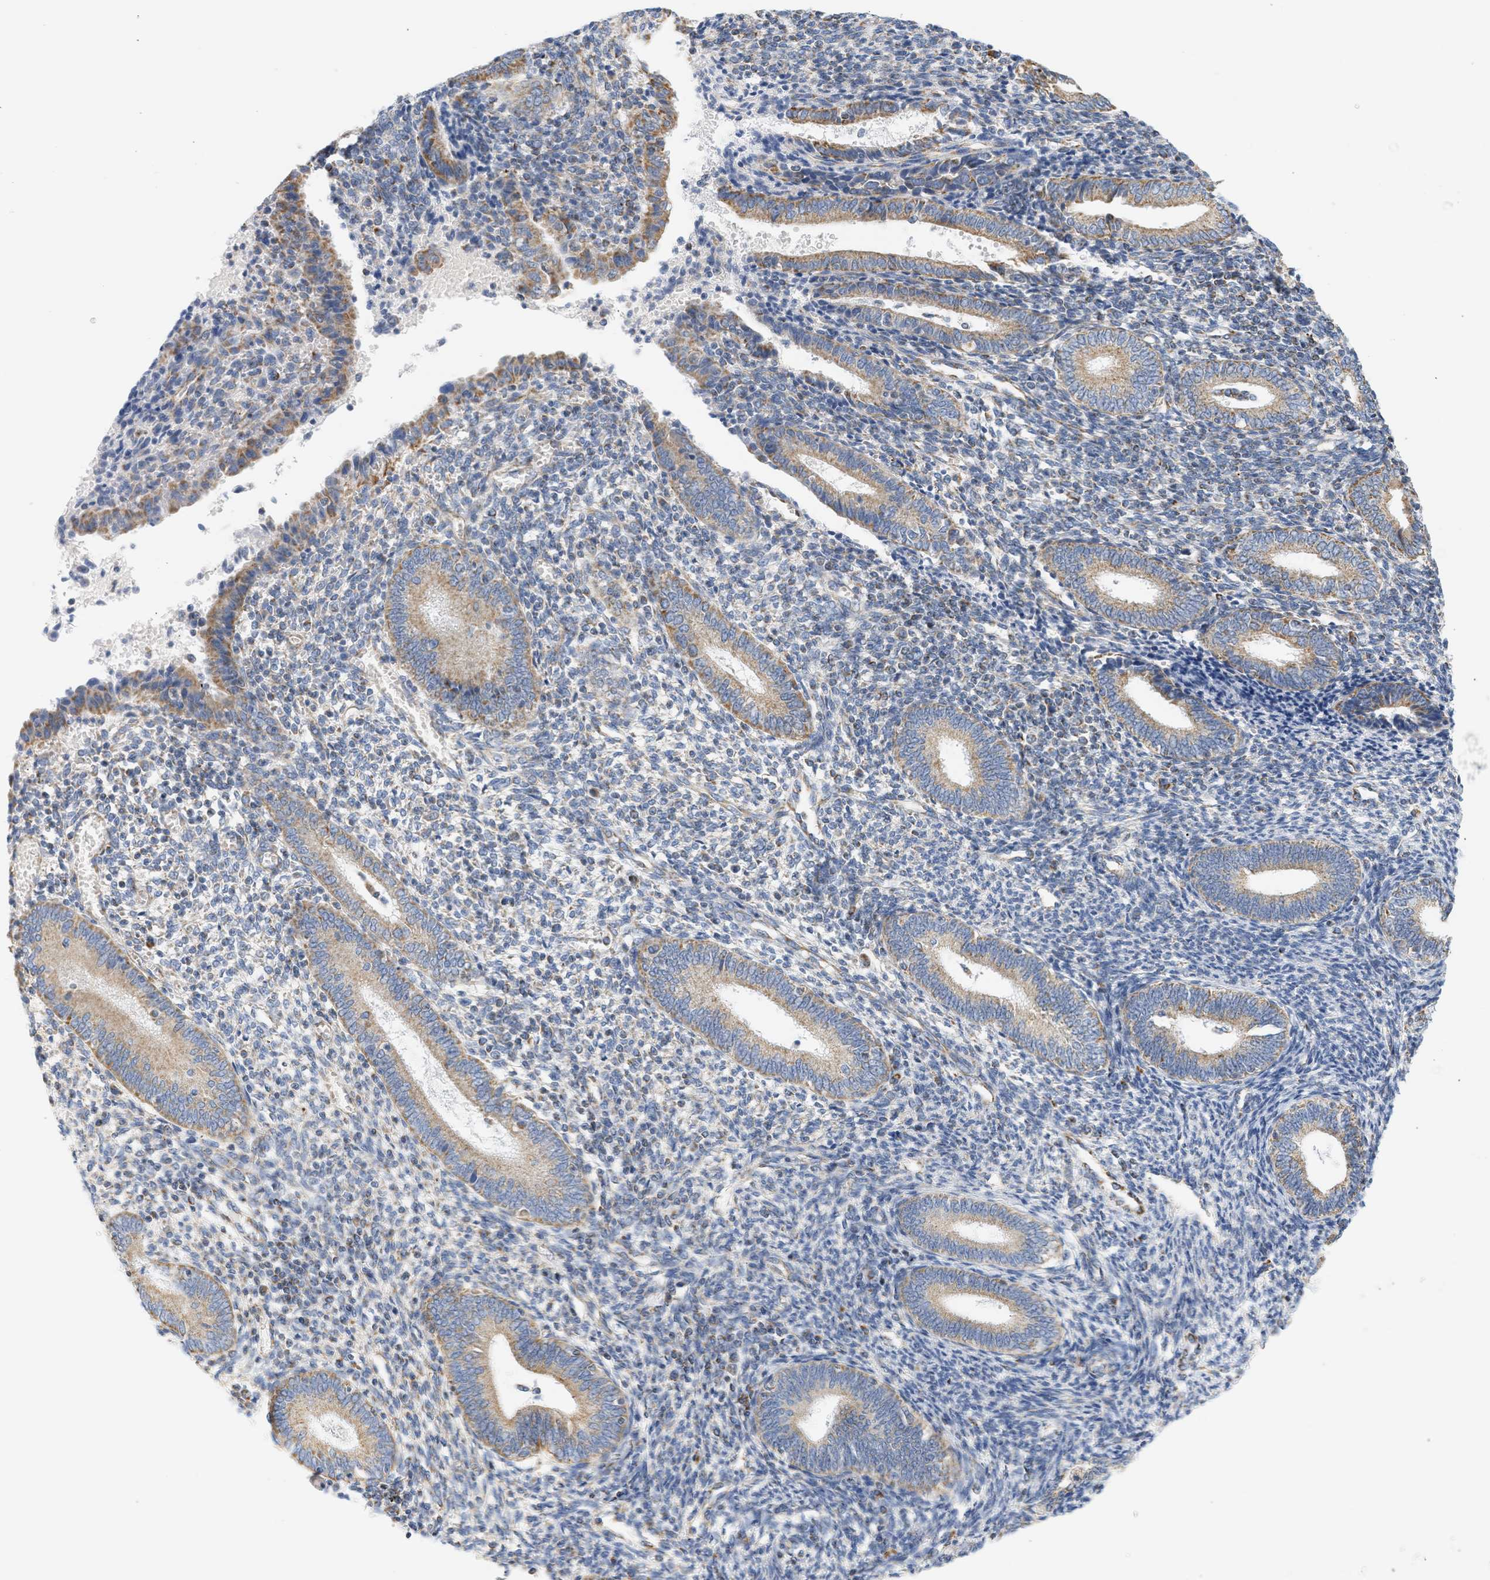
{"staining": {"intensity": "moderate", "quantity": "<25%", "location": "cytoplasmic/membranous"}, "tissue": "endometrium", "cell_type": "Cells in endometrial stroma", "image_type": "normal", "snomed": [{"axis": "morphology", "description": "Normal tissue, NOS"}, {"axis": "topography", "description": "Endometrium"}], "caption": "Immunohistochemical staining of benign human endometrium displays low levels of moderate cytoplasmic/membranous expression in approximately <25% of cells in endometrial stroma.", "gene": "GRPEL2", "patient": {"sex": "female", "age": 41}}